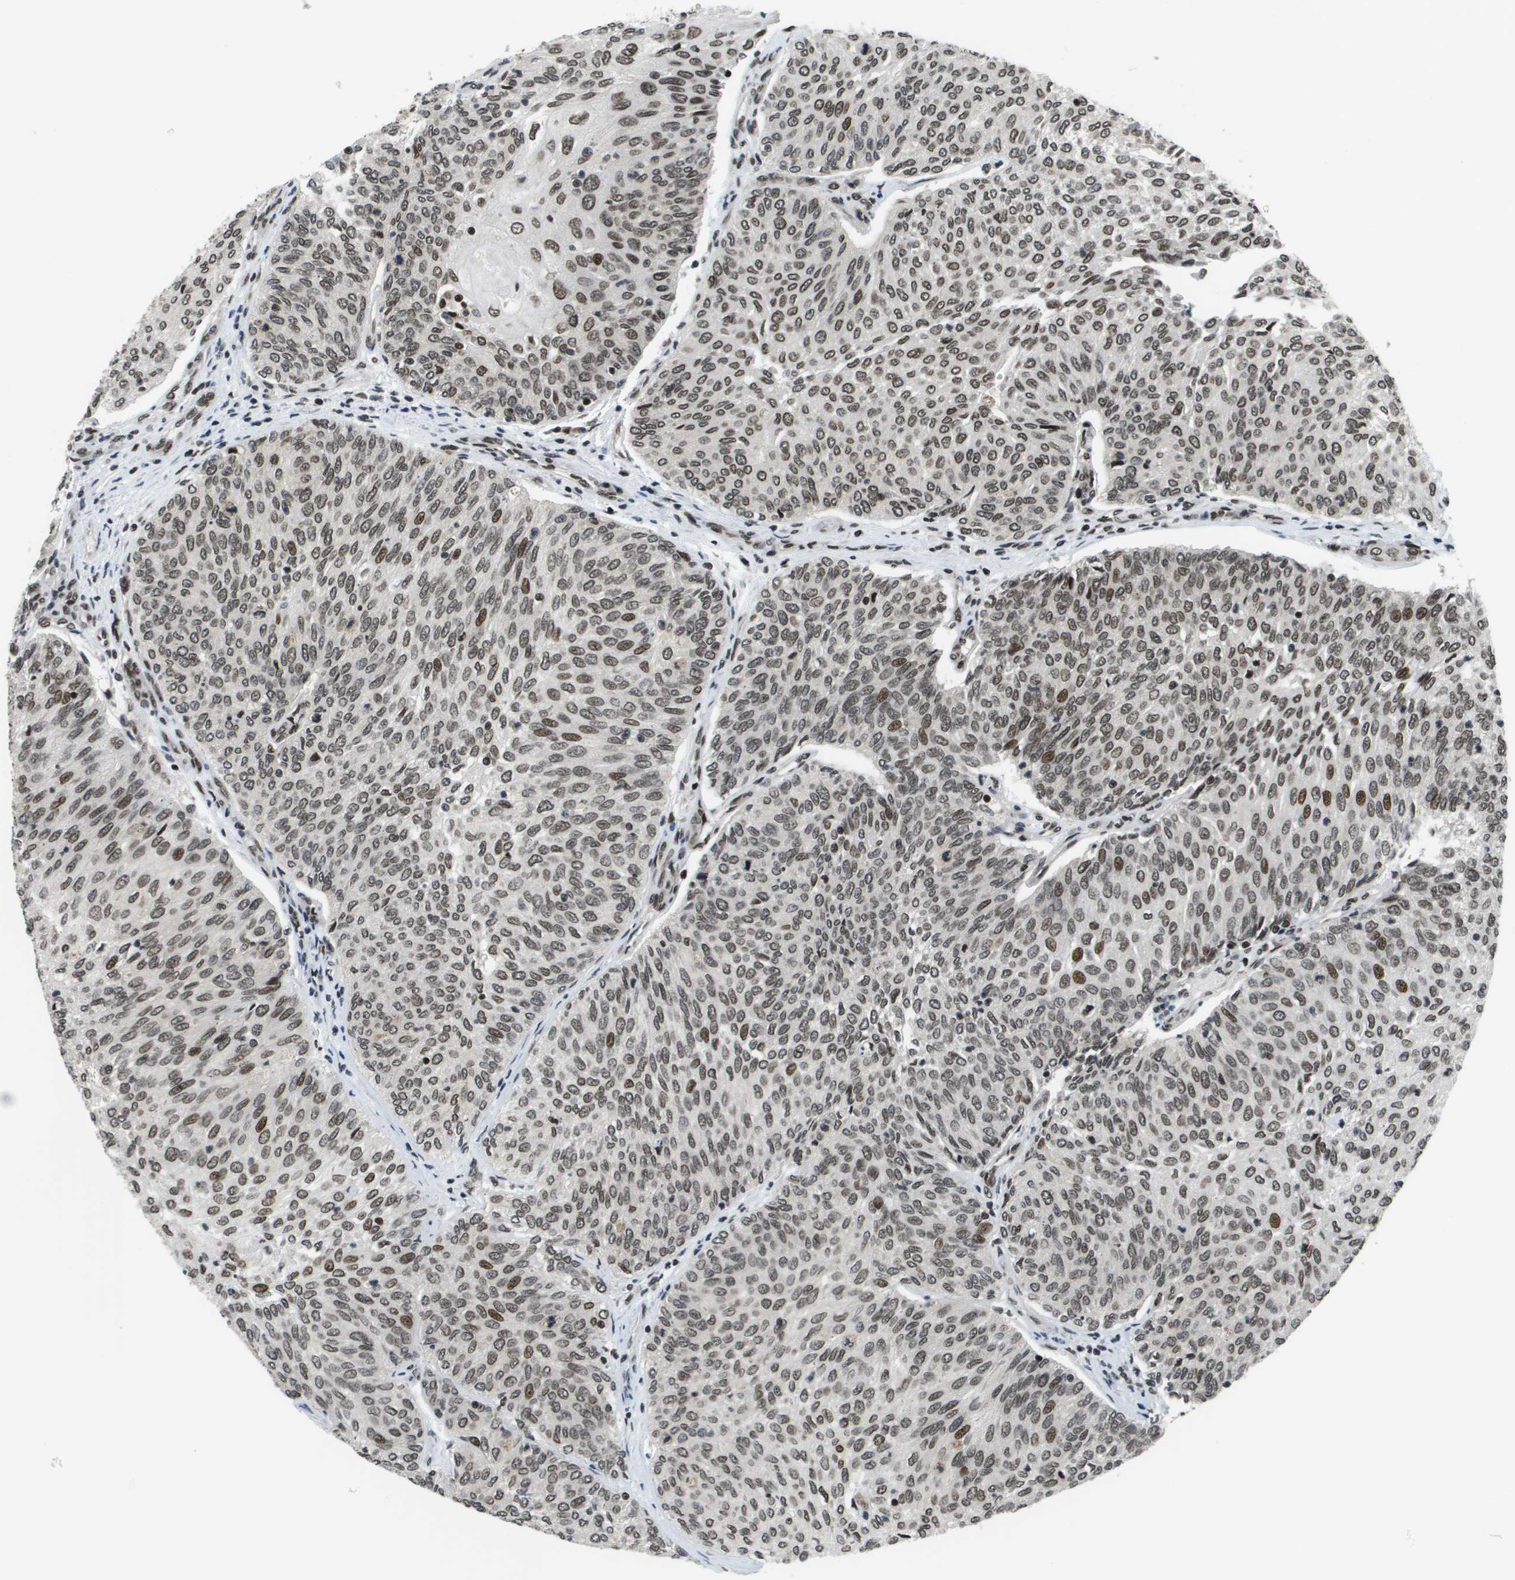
{"staining": {"intensity": "moderate", "quantity": ">75%", "location": "nuclear"}, "tissue": "urothelial cancer", "cell_type": "Tumor cells", "image_type": "cancer", "snomed": [{"axis": "morphology", "description": "Urothelial carcinoma, Low grade"}, {"axis": "topography", "description": "Urinary bladder"}], "caption": "An immunohistochemistry (IHC) micrograph of tumor tissue is shown. Protein staining in brown labels moderate nuclear positivity in urothelial carcinoma (low-grade) within tumor cells.", "gene": "RECQL4", "patient": {"sex": "female", "age": 79}}